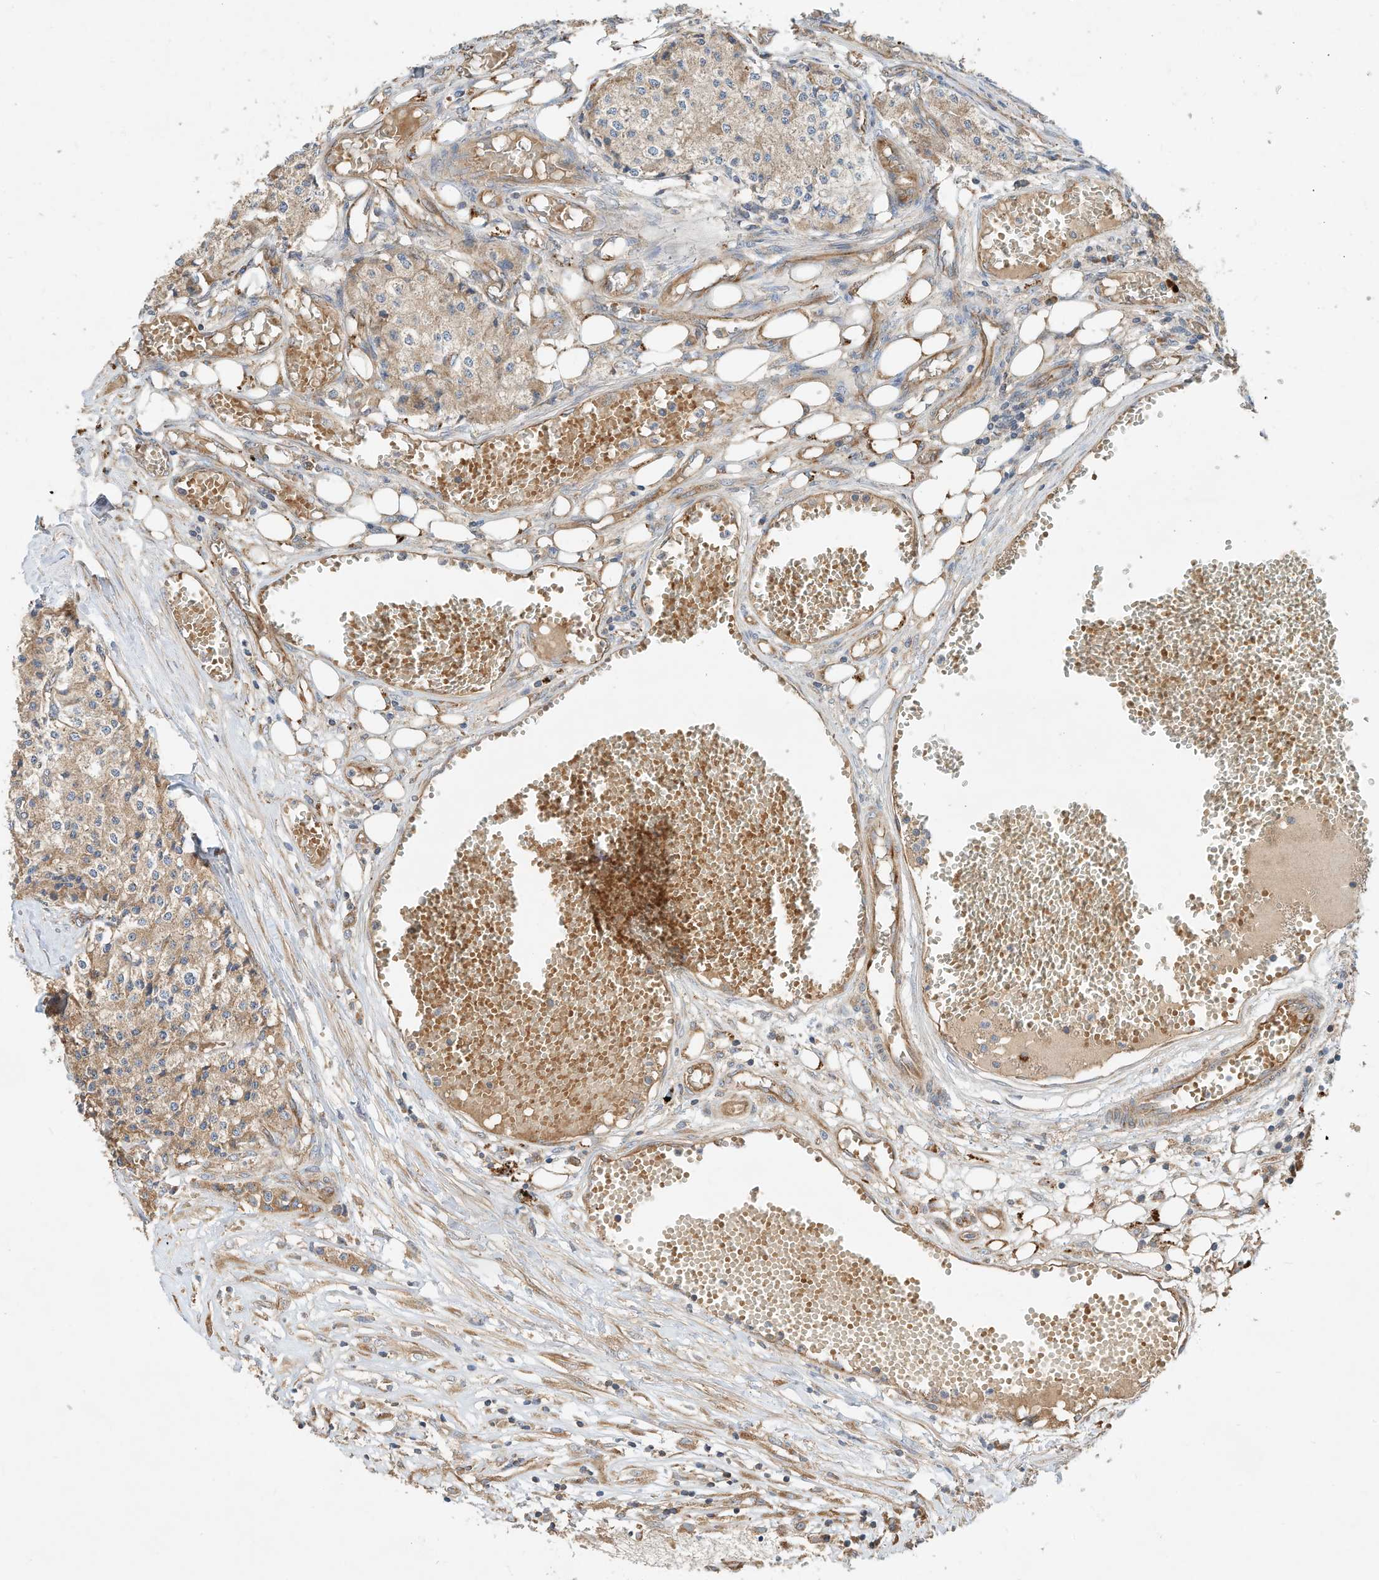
{"staining": {"intensity": "moderate", "quantity": ">75%", "location": "cytoplasmic/membranous"}, "tissue": "carcinoid", "cell_type": "Tumor cells", "image_type": "cancer", "snomed": [{"axis": "morphology", "description": "Carcinoid, malignant, NOS"}, {"axis": "topography", "description": "Colon"}], "caption": "Immunohistochemical staining of carcinoid (malignant) exhibits medium levels of moderate cytoplasmic/membranous protein staining in approximately >75% of tumor cells.", "gene": "CPAMD8", "patient": {"sex": "female", "age": 52}}